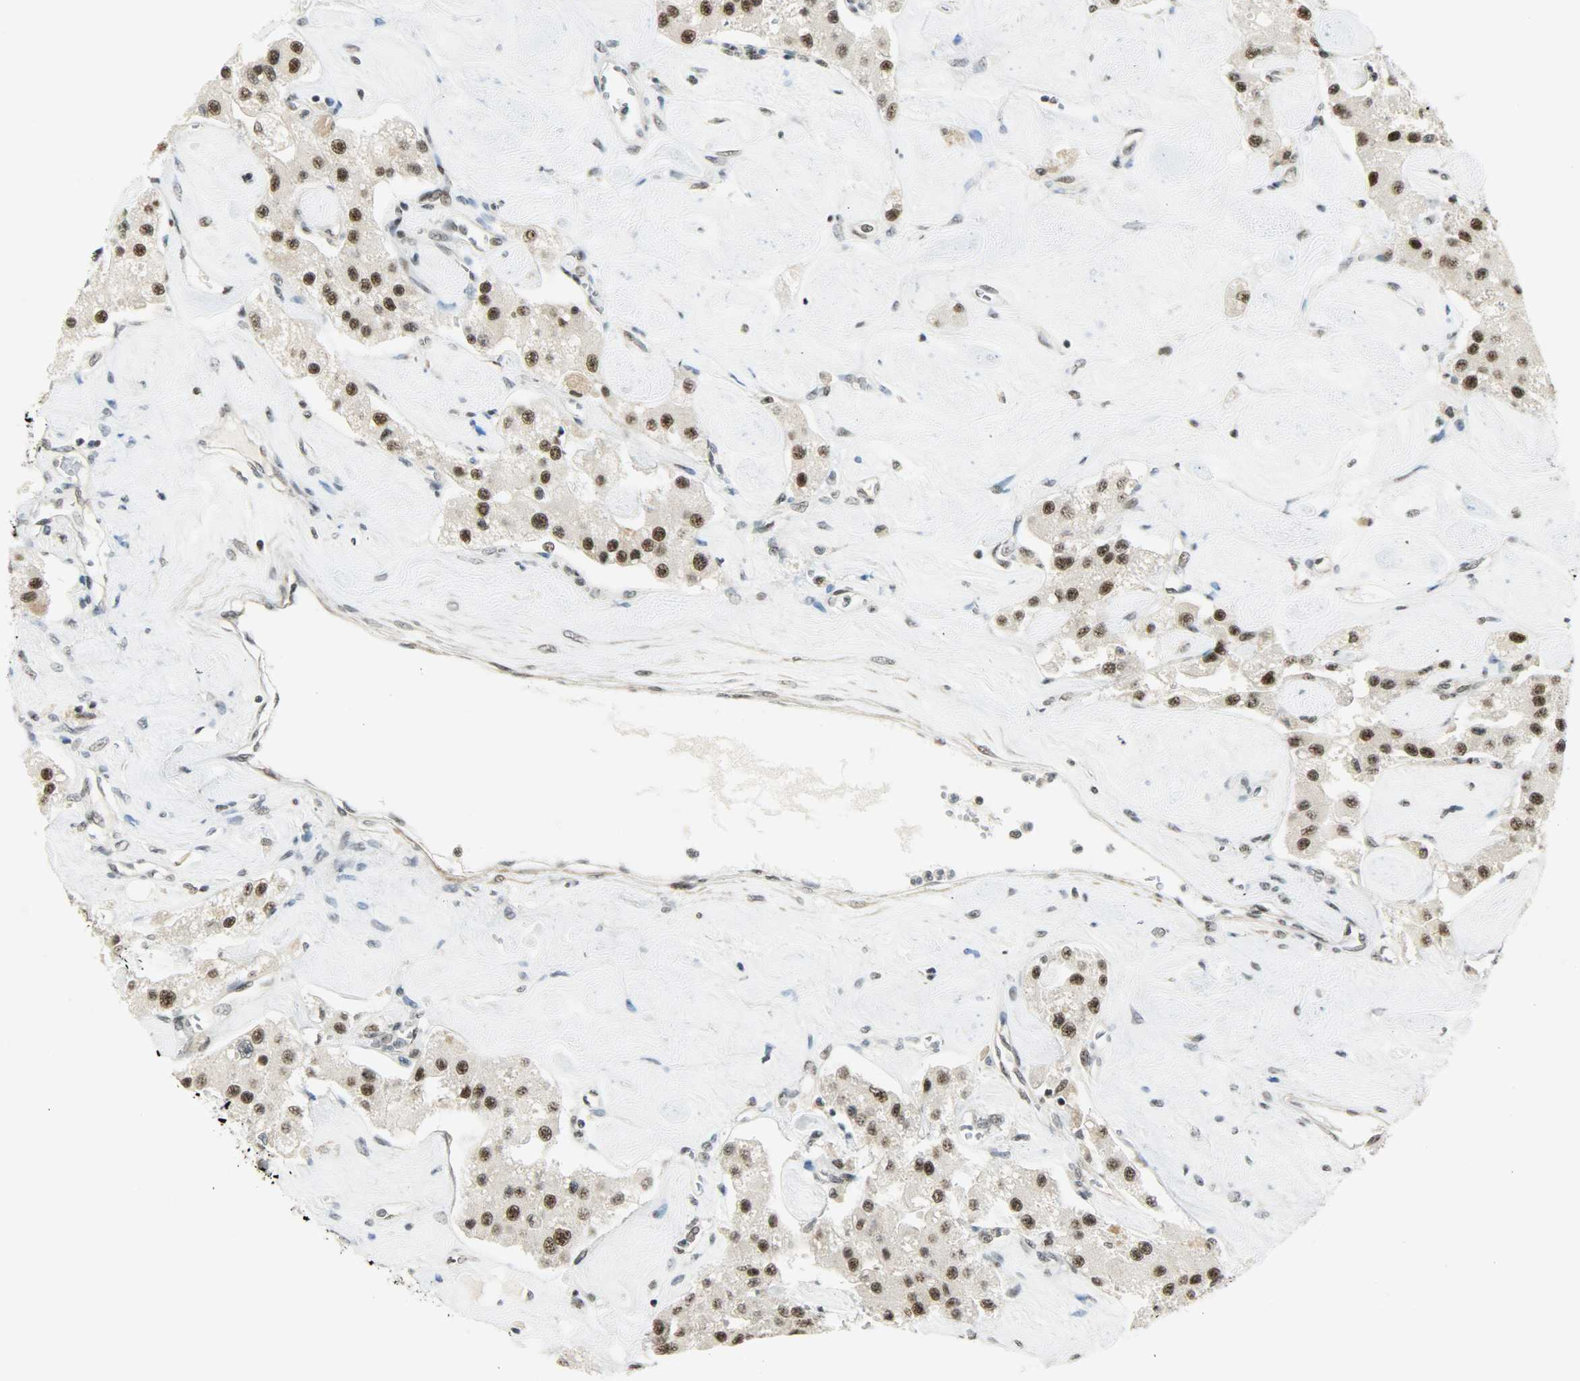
{"staining": {"intensity": "strong", "quantity": ">75%", "location": "nuclear"}, "tissue": "carcinoid", "cell_type": "Tumor cells", "image_type": "cancer", "snomed": [{"axis": "morphology", "description": "Carcinoid, malignant, NOS"}, {"axis": "topography", "description": "Pancreas"}], "caption": "Carcinoid stained with immunohistochemistry shows strong nuclear staining in approximately >75% of tumor cells.", "gene": "SUGP1", "patient": {"sex": "male", "age": 41}}